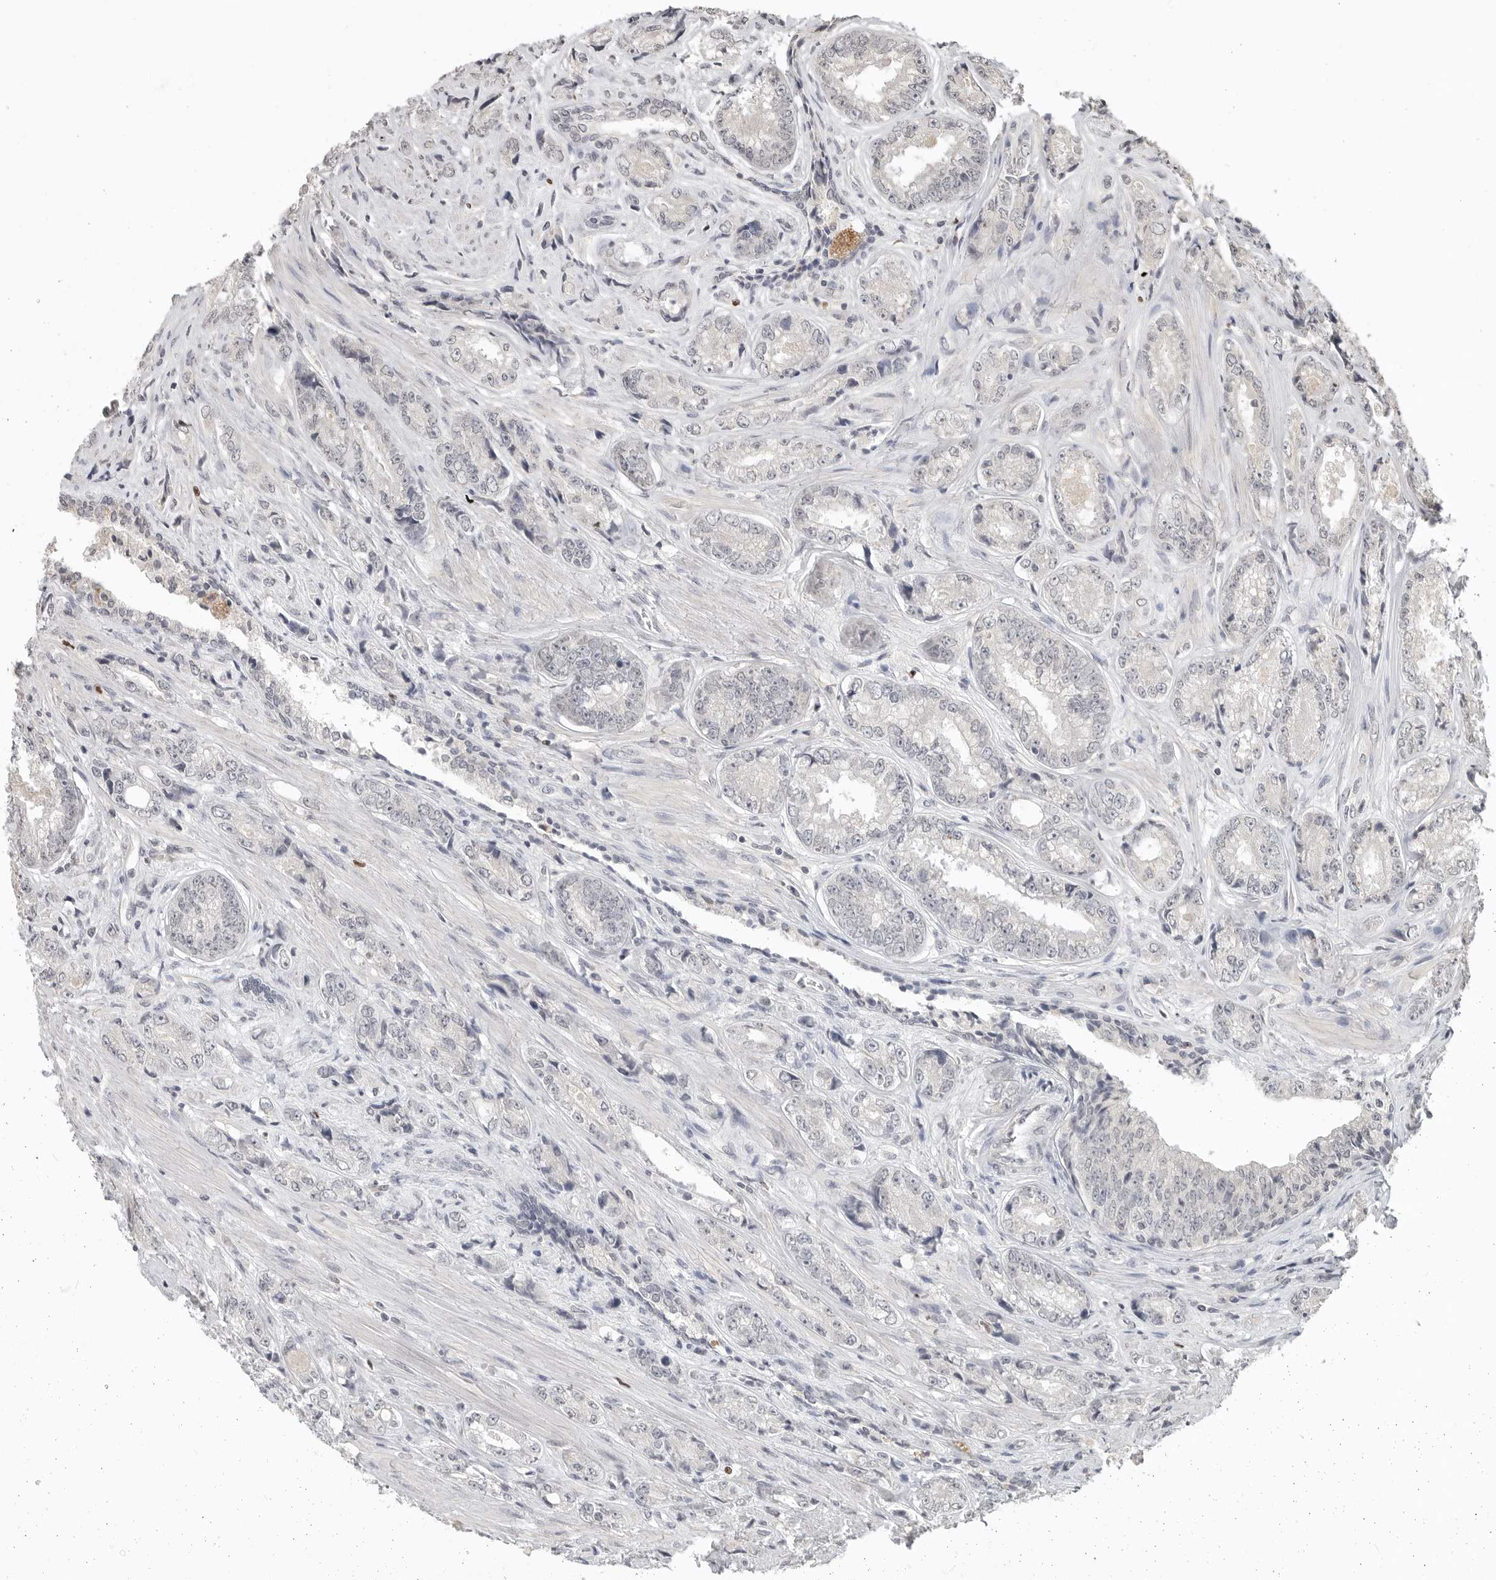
{"staining": {"intensity": "negative", "quantity": "none", "location": "none"}, "tissue": "prostate cancer", "cell_type": "Tumor cells", "image_type": "cancer", "snomed": [{"axis": "morphology", "description": "Adenocarcinoma, High grade"}, {"axis": "topography", "description": "Prostate"}], "caption": "High power microscopy image of an immunohistochemistry (IHC) micrograph of prostate adenocarcinoma (high-grade), revealing no significant staining in tumor cells.", "gene": "FOXP3", "patient": {"sex": "male", "age": 61}}